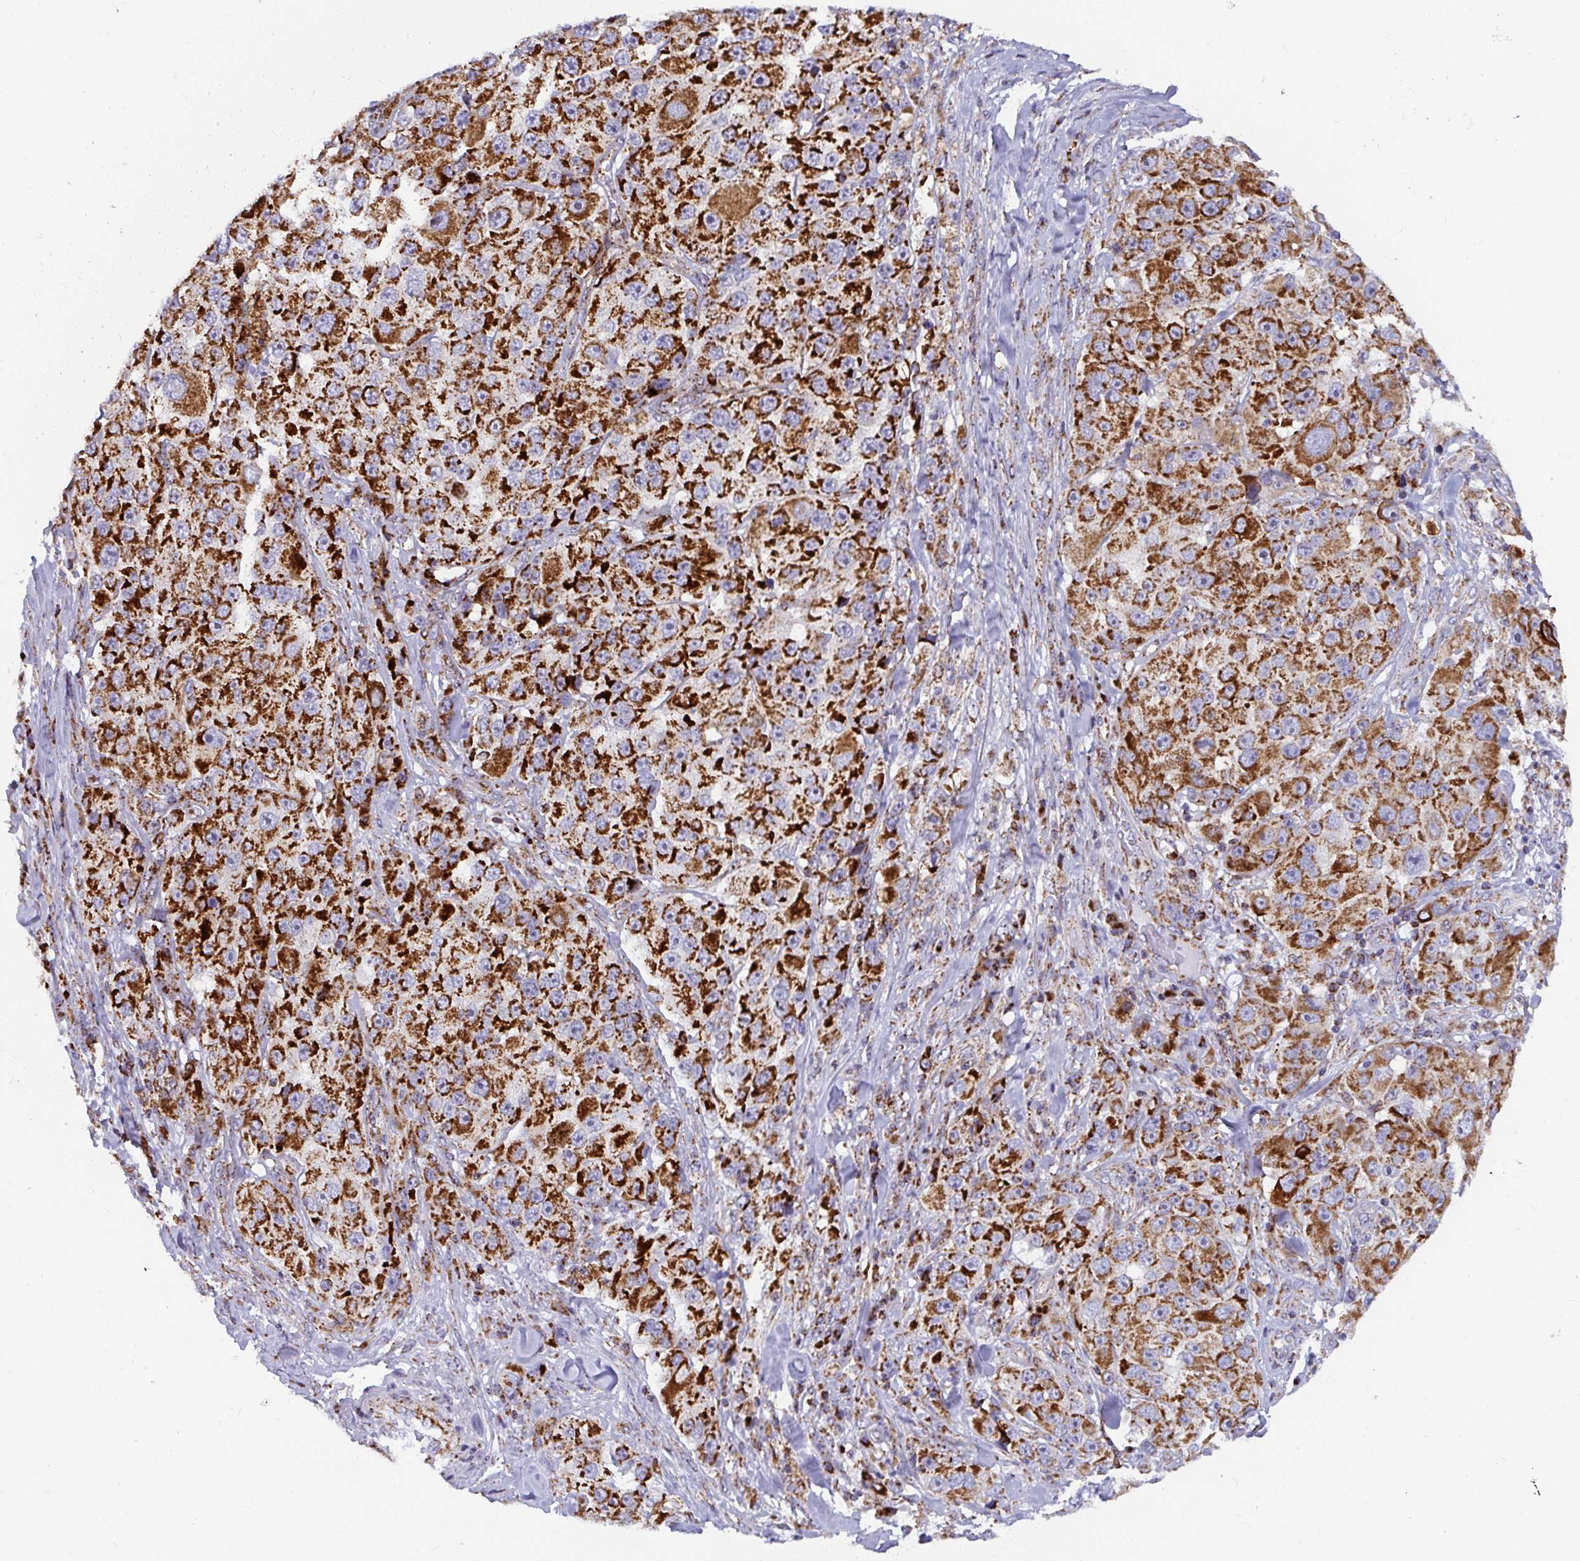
{"staining": {"intensity": "strong", "quantity": ">75%", "location": "cytoplasmic/membranous"}, "tissue": "melanoma", "cell_type": "Tumor cells", "image_type": "cancer", "snomed": [{"axis": "morphology", "description": "Malignant melanoma, Metastatic site"}, {"axis": "topography", "description": "Lymph node"}], "caption": "Melanoma stained with a protein marker shows strong staining in tumor cells.", "gene": "ATP5MJ", "patient": {"sex": "male", "age": 62}}